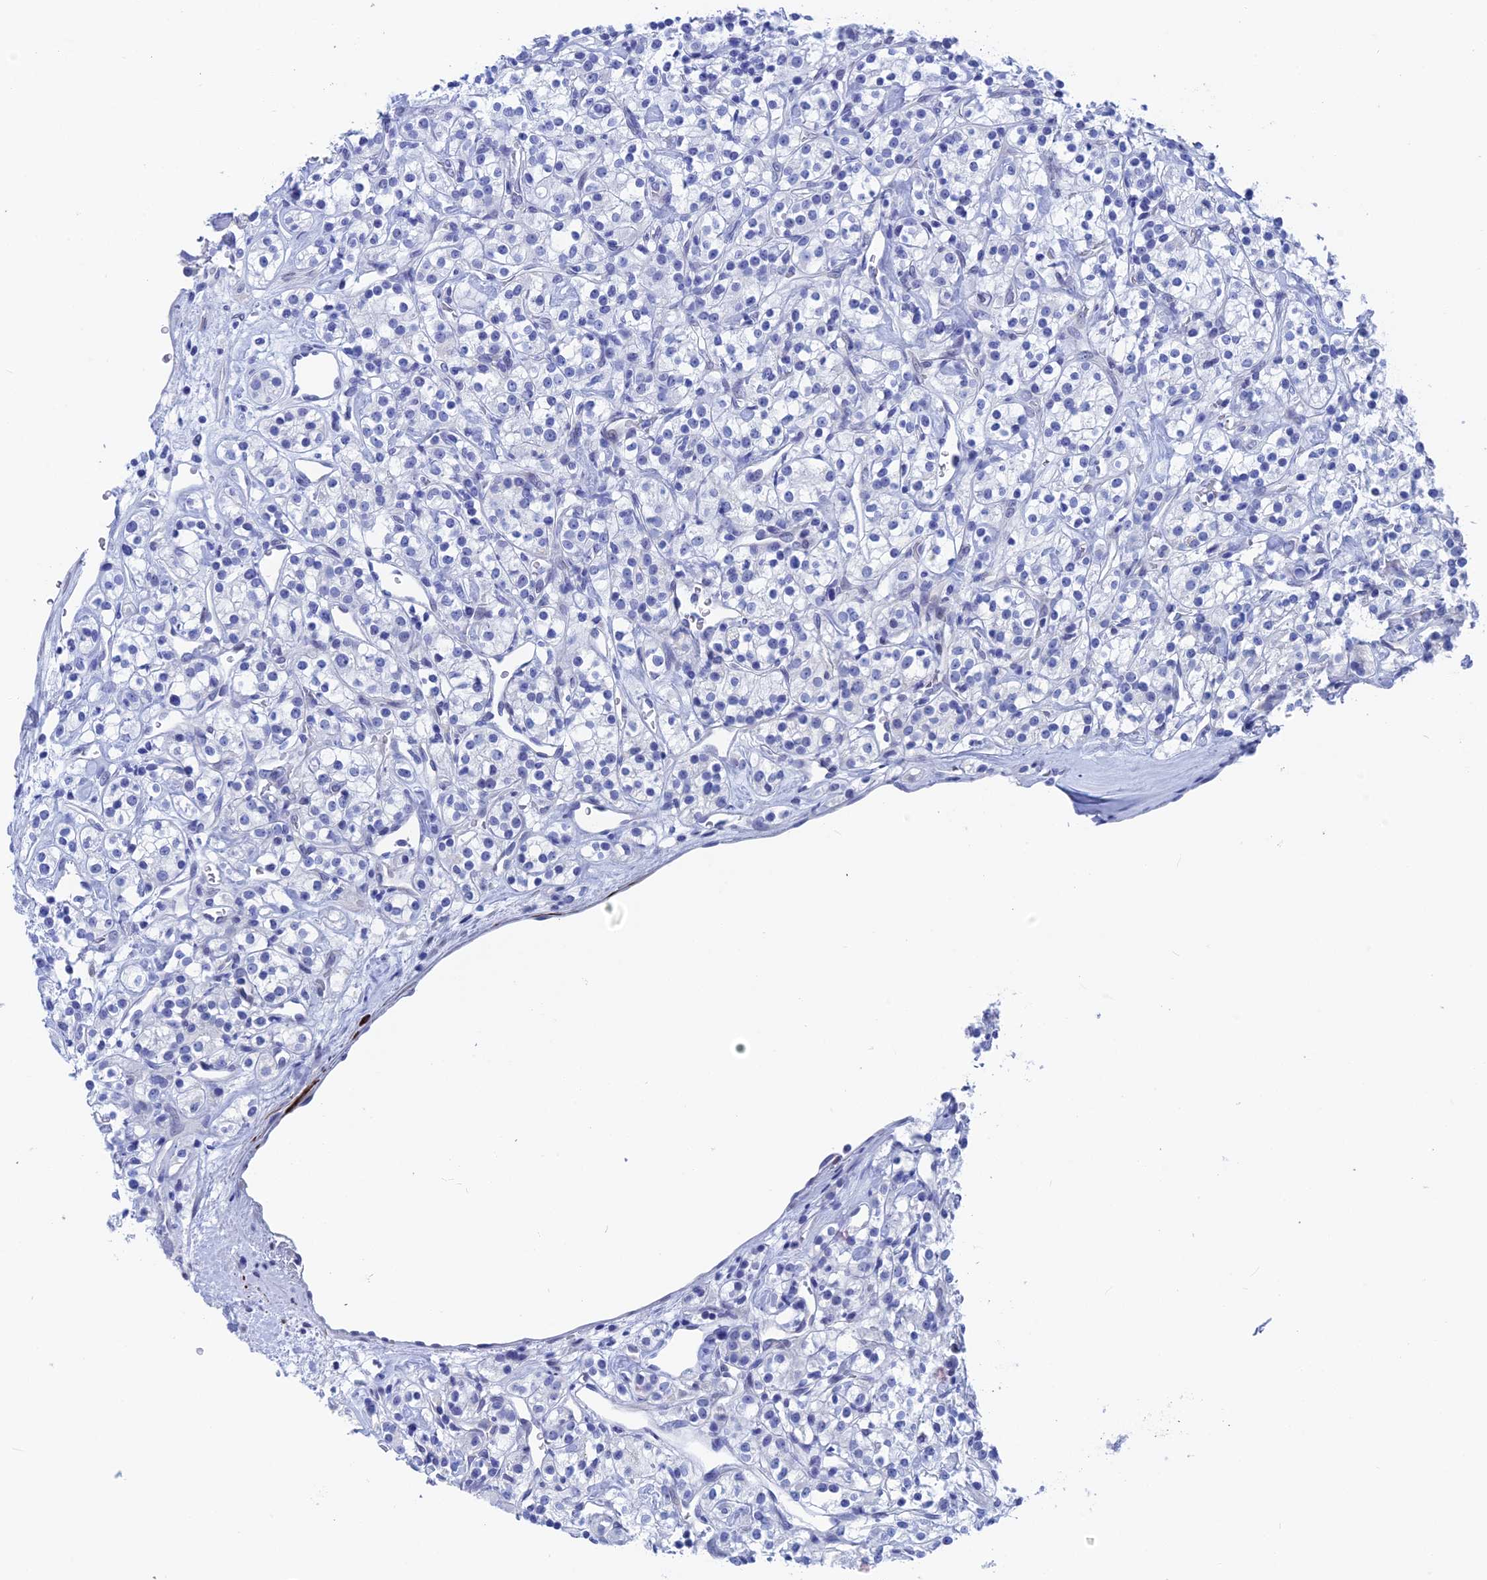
{"staining": {"intensity": "negative", "quantity": "none", "location": "none"}, "tissue": "renal cancer", "cell_type": "Tumor cells", "image_type": "cancer", "snomed": [{"axis": "morphology", "description": "Adenocarcinoma, NOS"}, {"axis": "topography", "description": "Kidney"}], "caption": "An immunohistochemistry (IHC) image of renal adenocarcinoma is shown. There is no staining in tumor cells of renal adenocarcinoma. Brightfield microscopy of IHC stained with DAB (brown) and hematoxylin (blue), captured at high magnification.", "gene": "WDR83", "patient": {"sex": "male", "age": 77}}